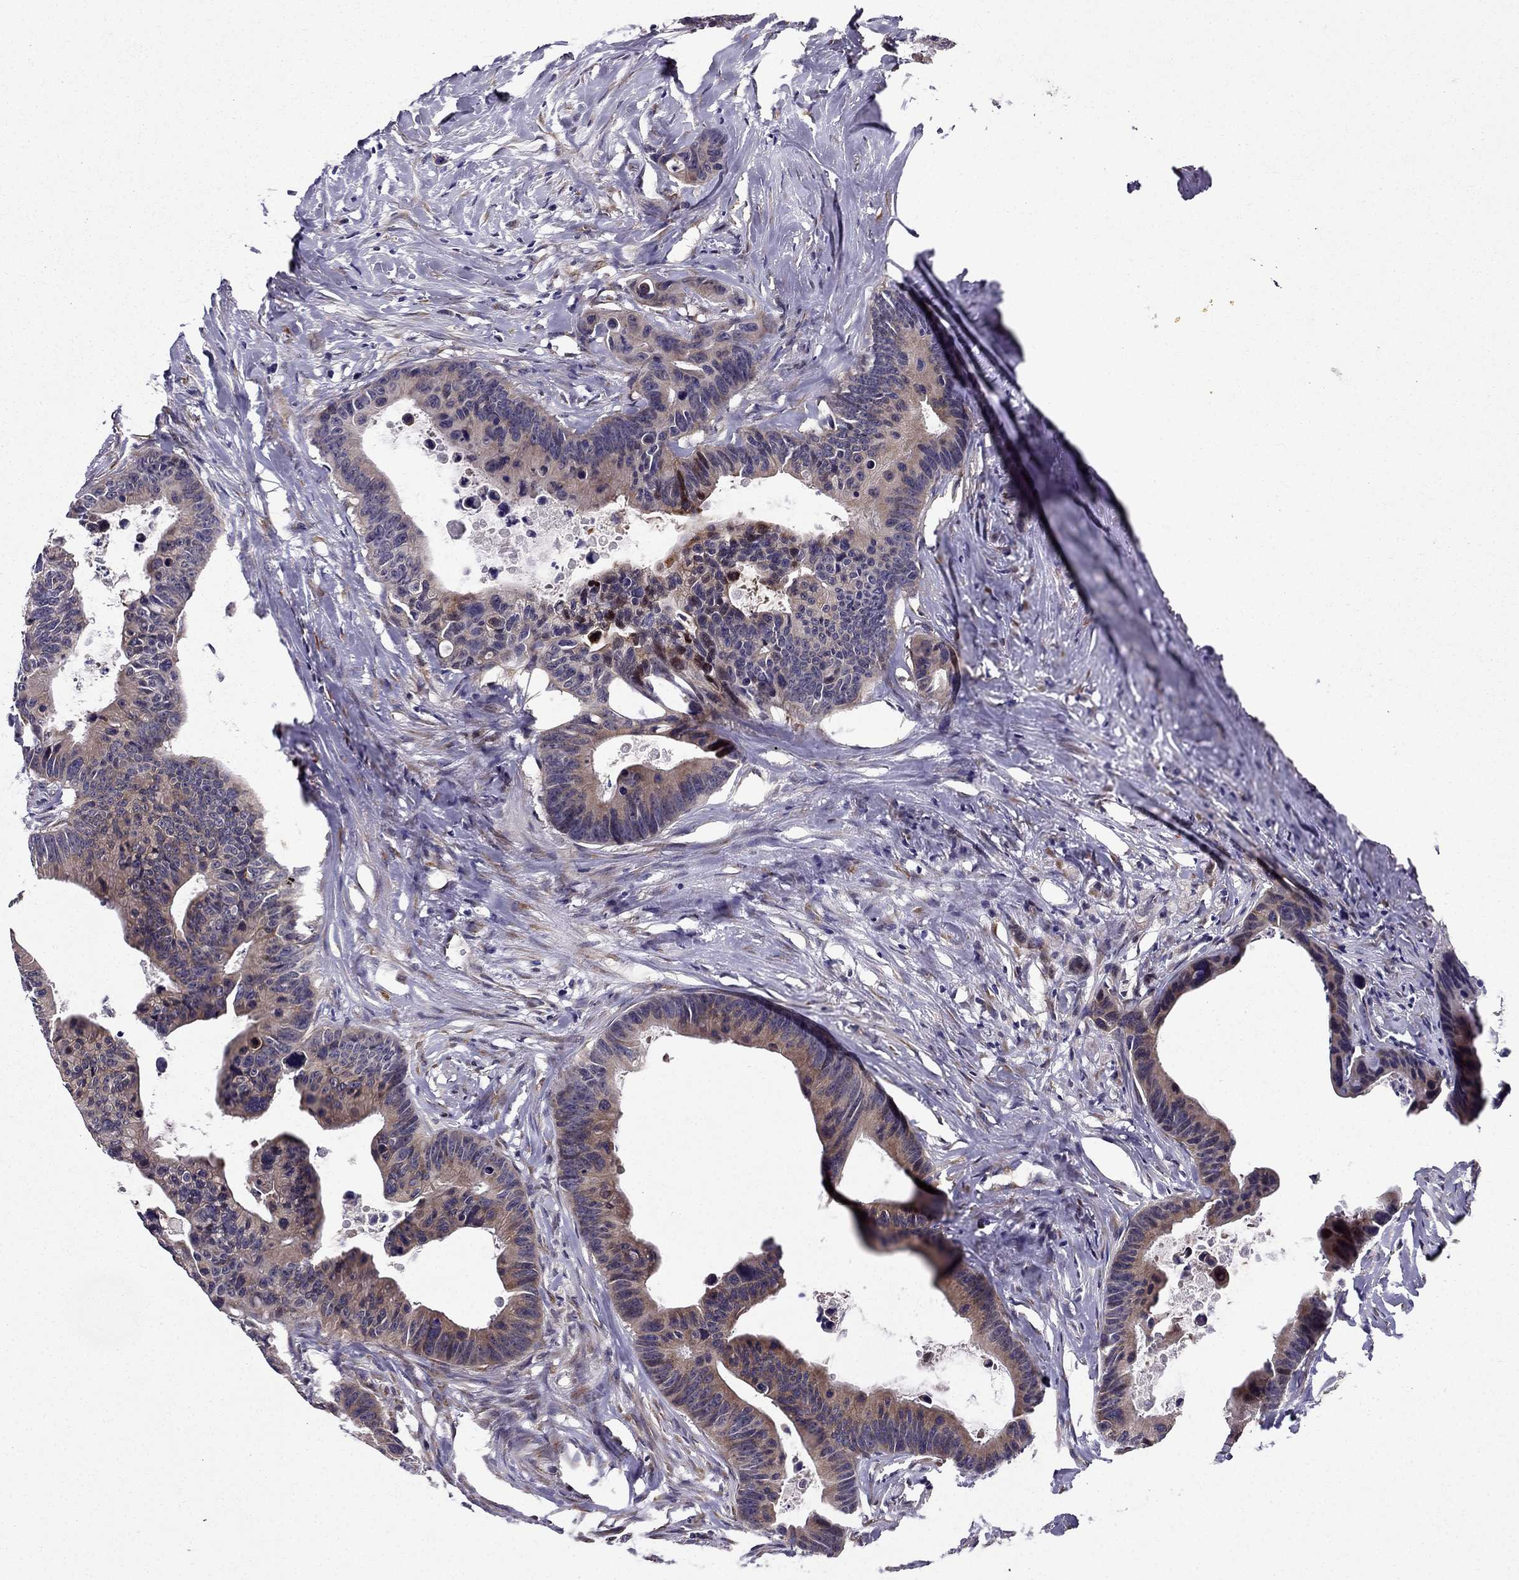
{"staining": {"intensity": "moderate", "quantity": "<25%", "location": "cytoplasmic/membranous"}, "tissue": "colorectal cancer", "cell_type": "Tumor cells", "image_type": "cancer", "snomed": [{"axis": "morphology", "description": "Adenocarcinoma, NOS"}, {"axis": "topography", "description": "Colon"}], "caption": "Moderate cytoplasmic/membranous protein expression is identified in about <25% of tumor cells in colorectal adenocarcinoma.", "gene": "ARHGEF28", "patient": {"sex": "female", "age": 87}}